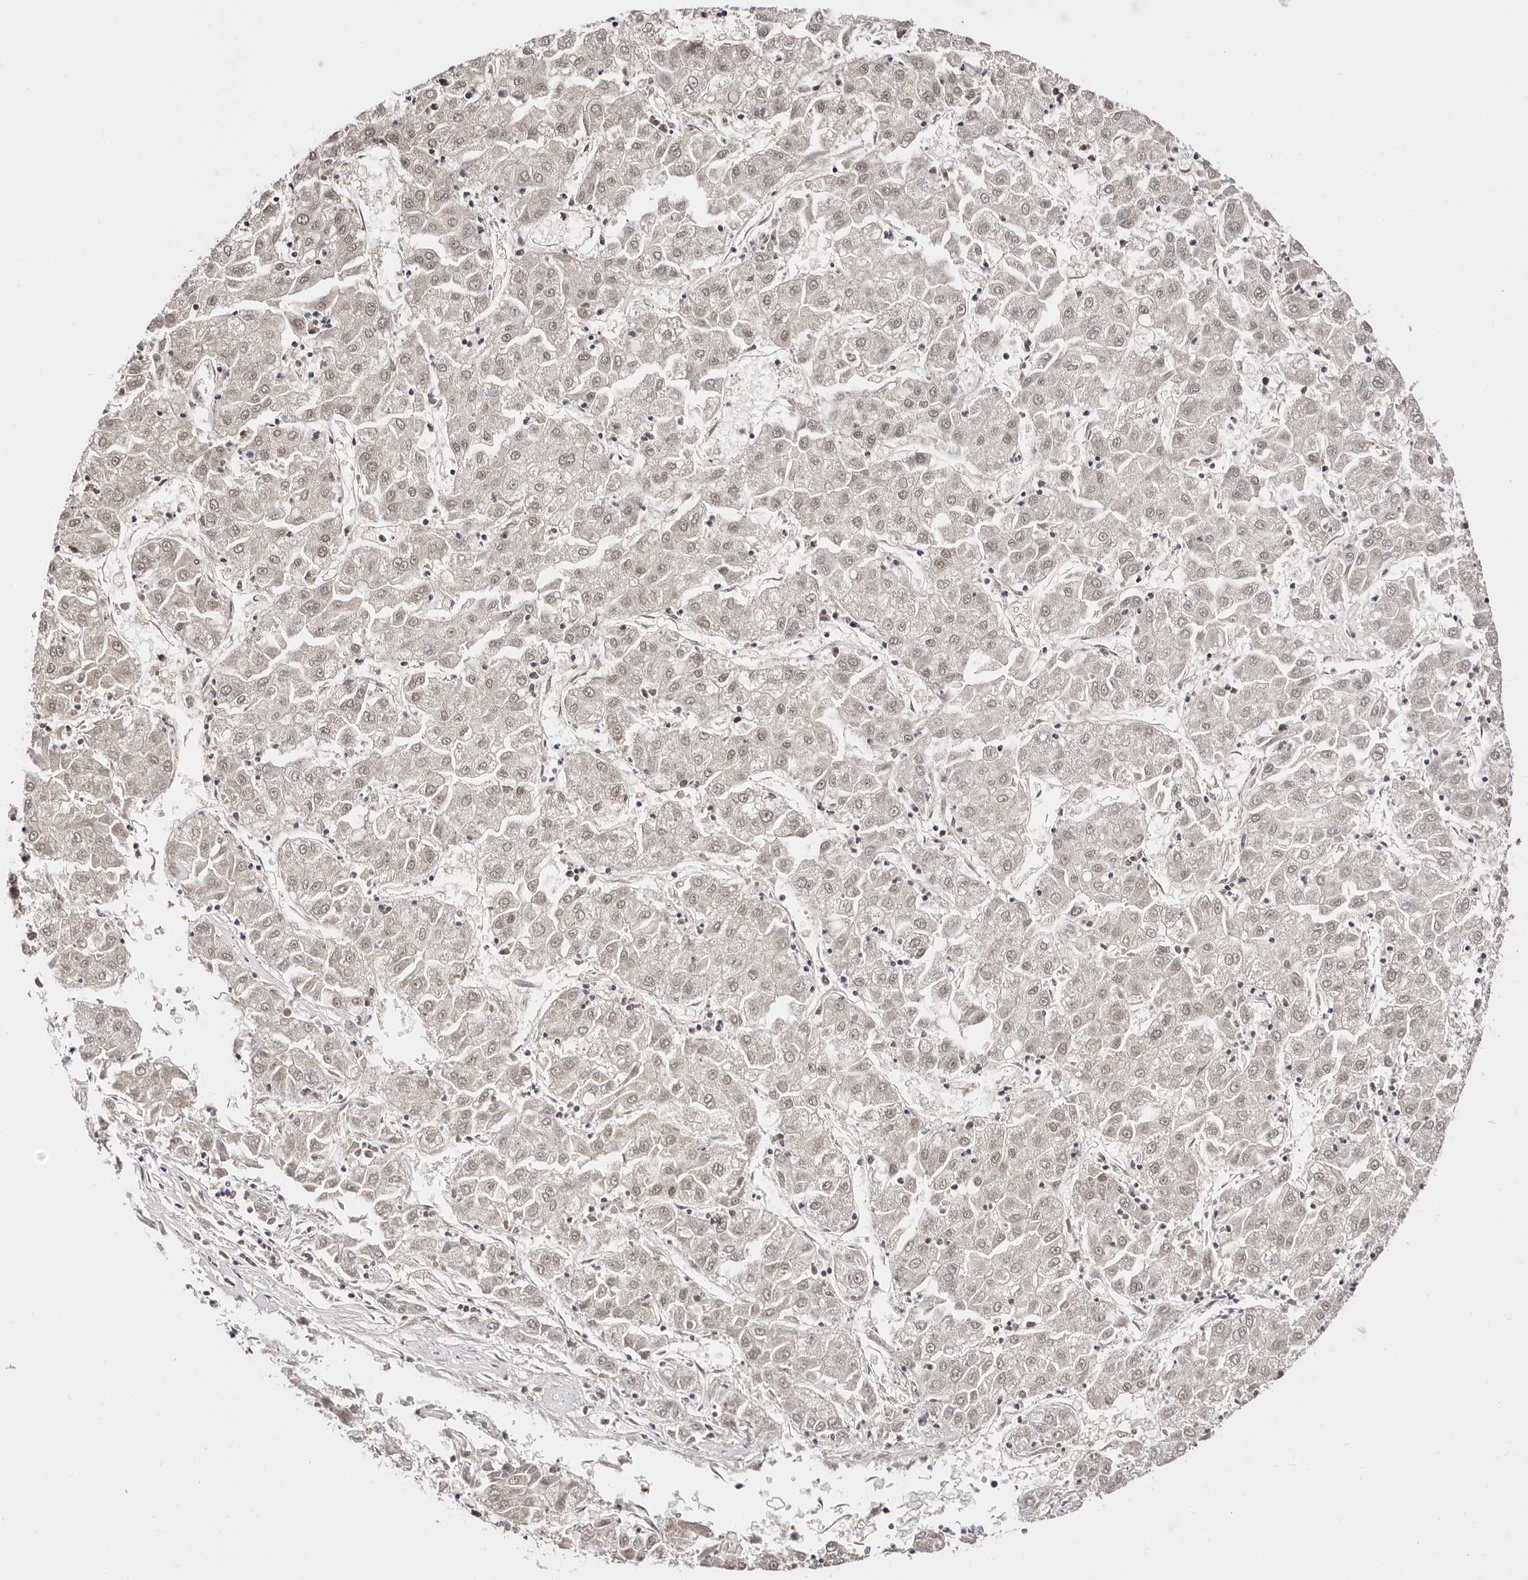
{"staining": {"intensity": "weak", "quantity": ">75%", "location": "nuclear"}, "tissue": "liver cancer", "cell_type": "Tumor cells", "image_type": "cancer", "snomed": [{"axis": "morphology", "description": "Carcinoma, Hepatocellular, NOS"}, {"axis": "topography", "description": "Liver"}], "caption": "Immunohistochemical staining of liver hepatocellular carcinoma shows weak nuclear protein staining in about >75% of tumor cells.", "gene": "TKT", "patient": {"sex": "male", "age": 72}}